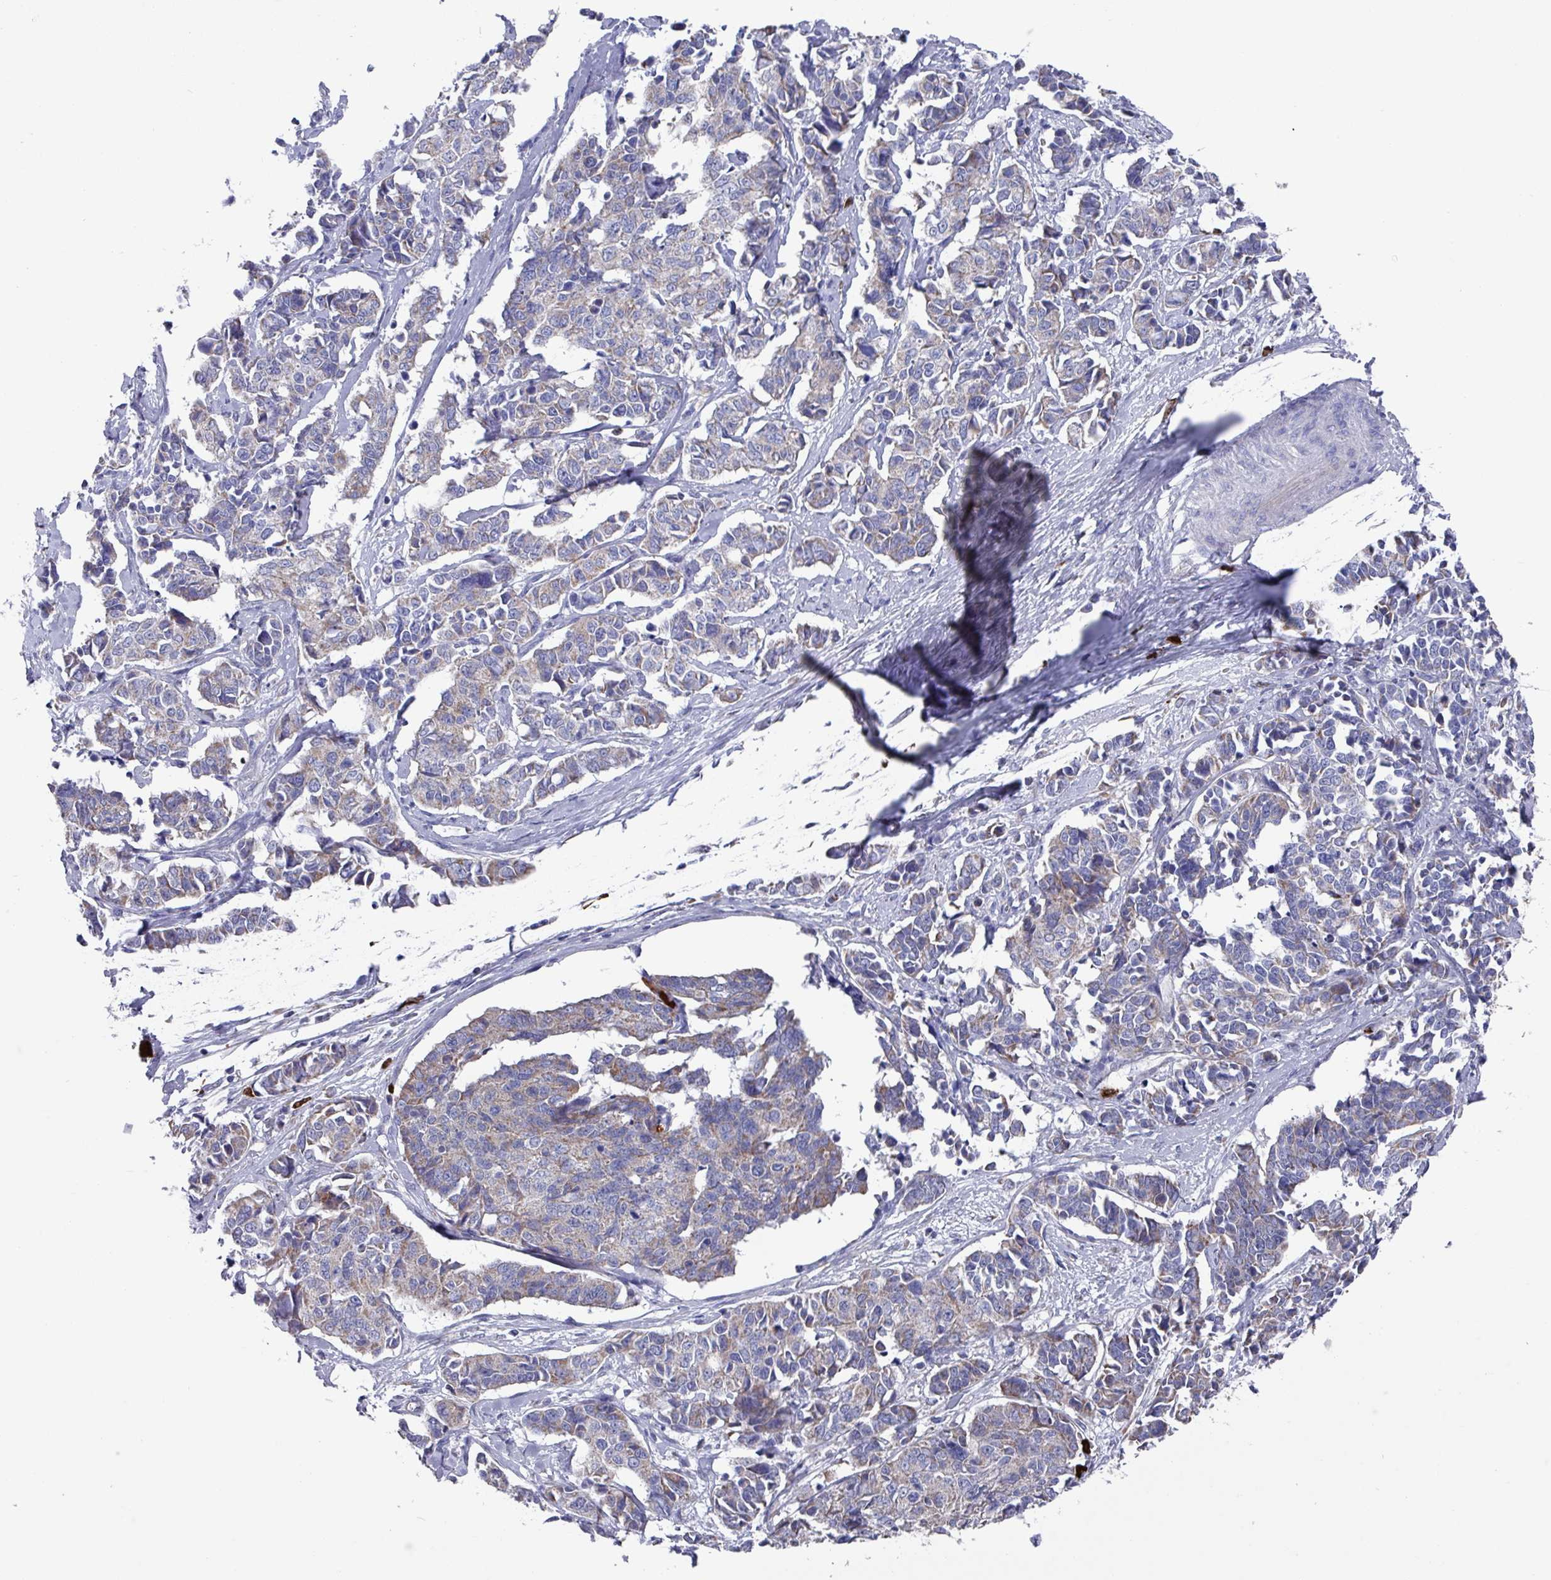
{"staining": {"intensity": "weak", "quantity": "25%-75%", "location": "cytoplasmic/membranous"}, "tissue": "cervical cancer", "cell_type": "Tumor cells", "image_type": "cancer", "snomed": [{"axis": "morphology", "description": "Normal tissue, NOS"}, {"axis": "morphology", "description": "Squamous cell carcinoma, NOS"}, {"axis": "topography", "description": "Cervix"}], "caption": "Immunohistochemistry micrograph of neoplastic tissue: human cervical squamous cell carcinoma stained using immunohistochemistry (IHC) shows low levels of weak protein expression localized specifically in the cytoplasmic/membranous of tumor cells, appearing as a cytoplasmic/membranous brown color.", "gene": "UQCC2", "patient": {"sex": "female", "age": 35}}